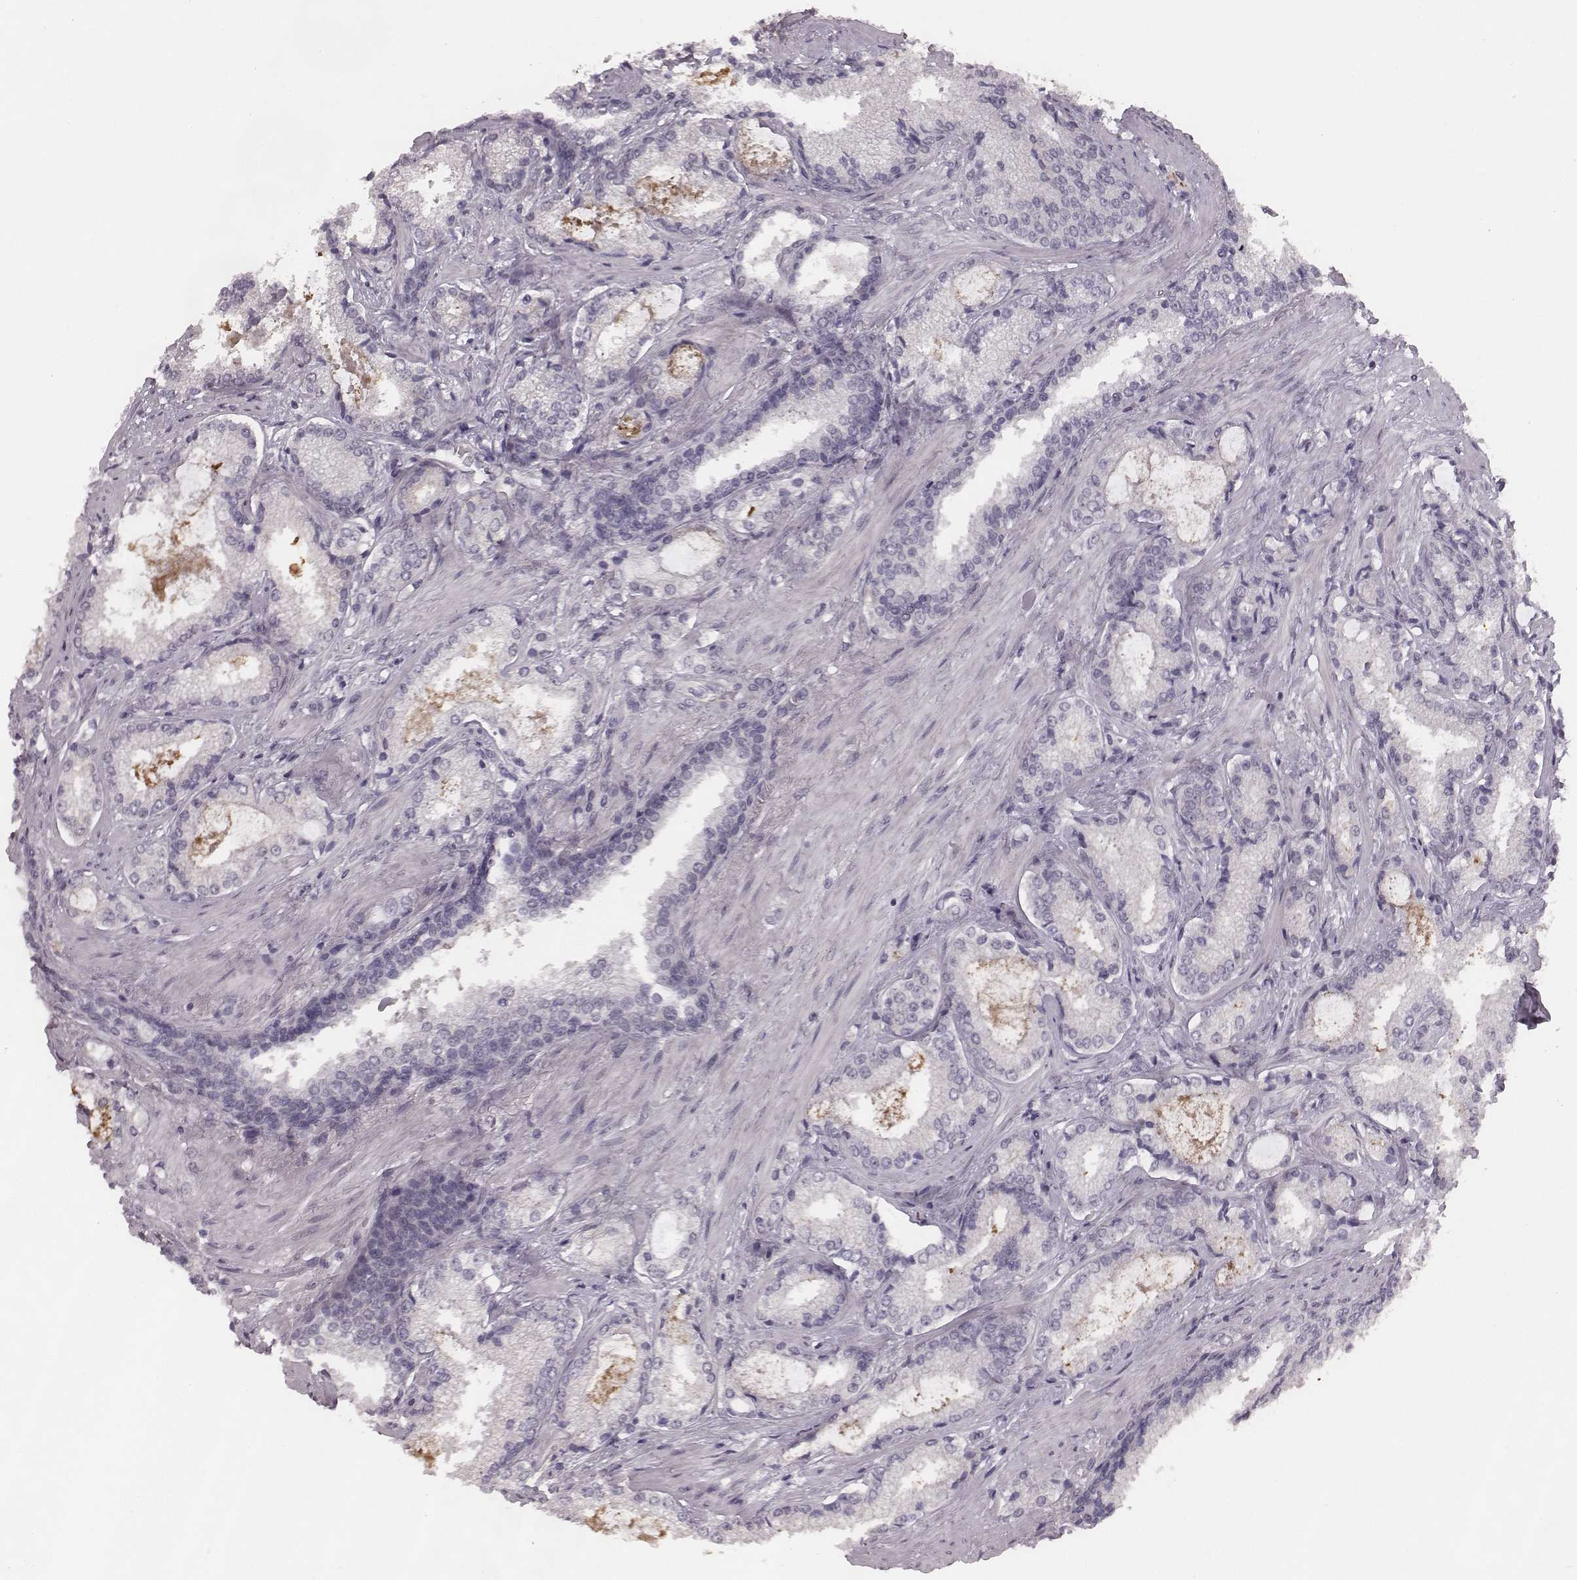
{"staining": {"intensity": "negative", "quantity": "none", "location": "none"}, "tissue": "prostate cancer", "cell_type": "Tumor cells", "image_type": "cancer", "snomed": [{"axis": "morphology", "description": "Adenocarcinoma, Low grade"}, {"axis": "topography", "description": "Prostate"}], "caption": "Immunohistochemistry (IHC) micrograph of neoplastic tissue: prostate cancer (adenocarcinoma (low-grade)) stained with DAB demonstrates no significant protein positivity in tumor cells. (DAB immunohistochemistry (IHC), high magnification).", "gene": "RPGRIP1", "patient": {"sex": "male", "age": 56}}